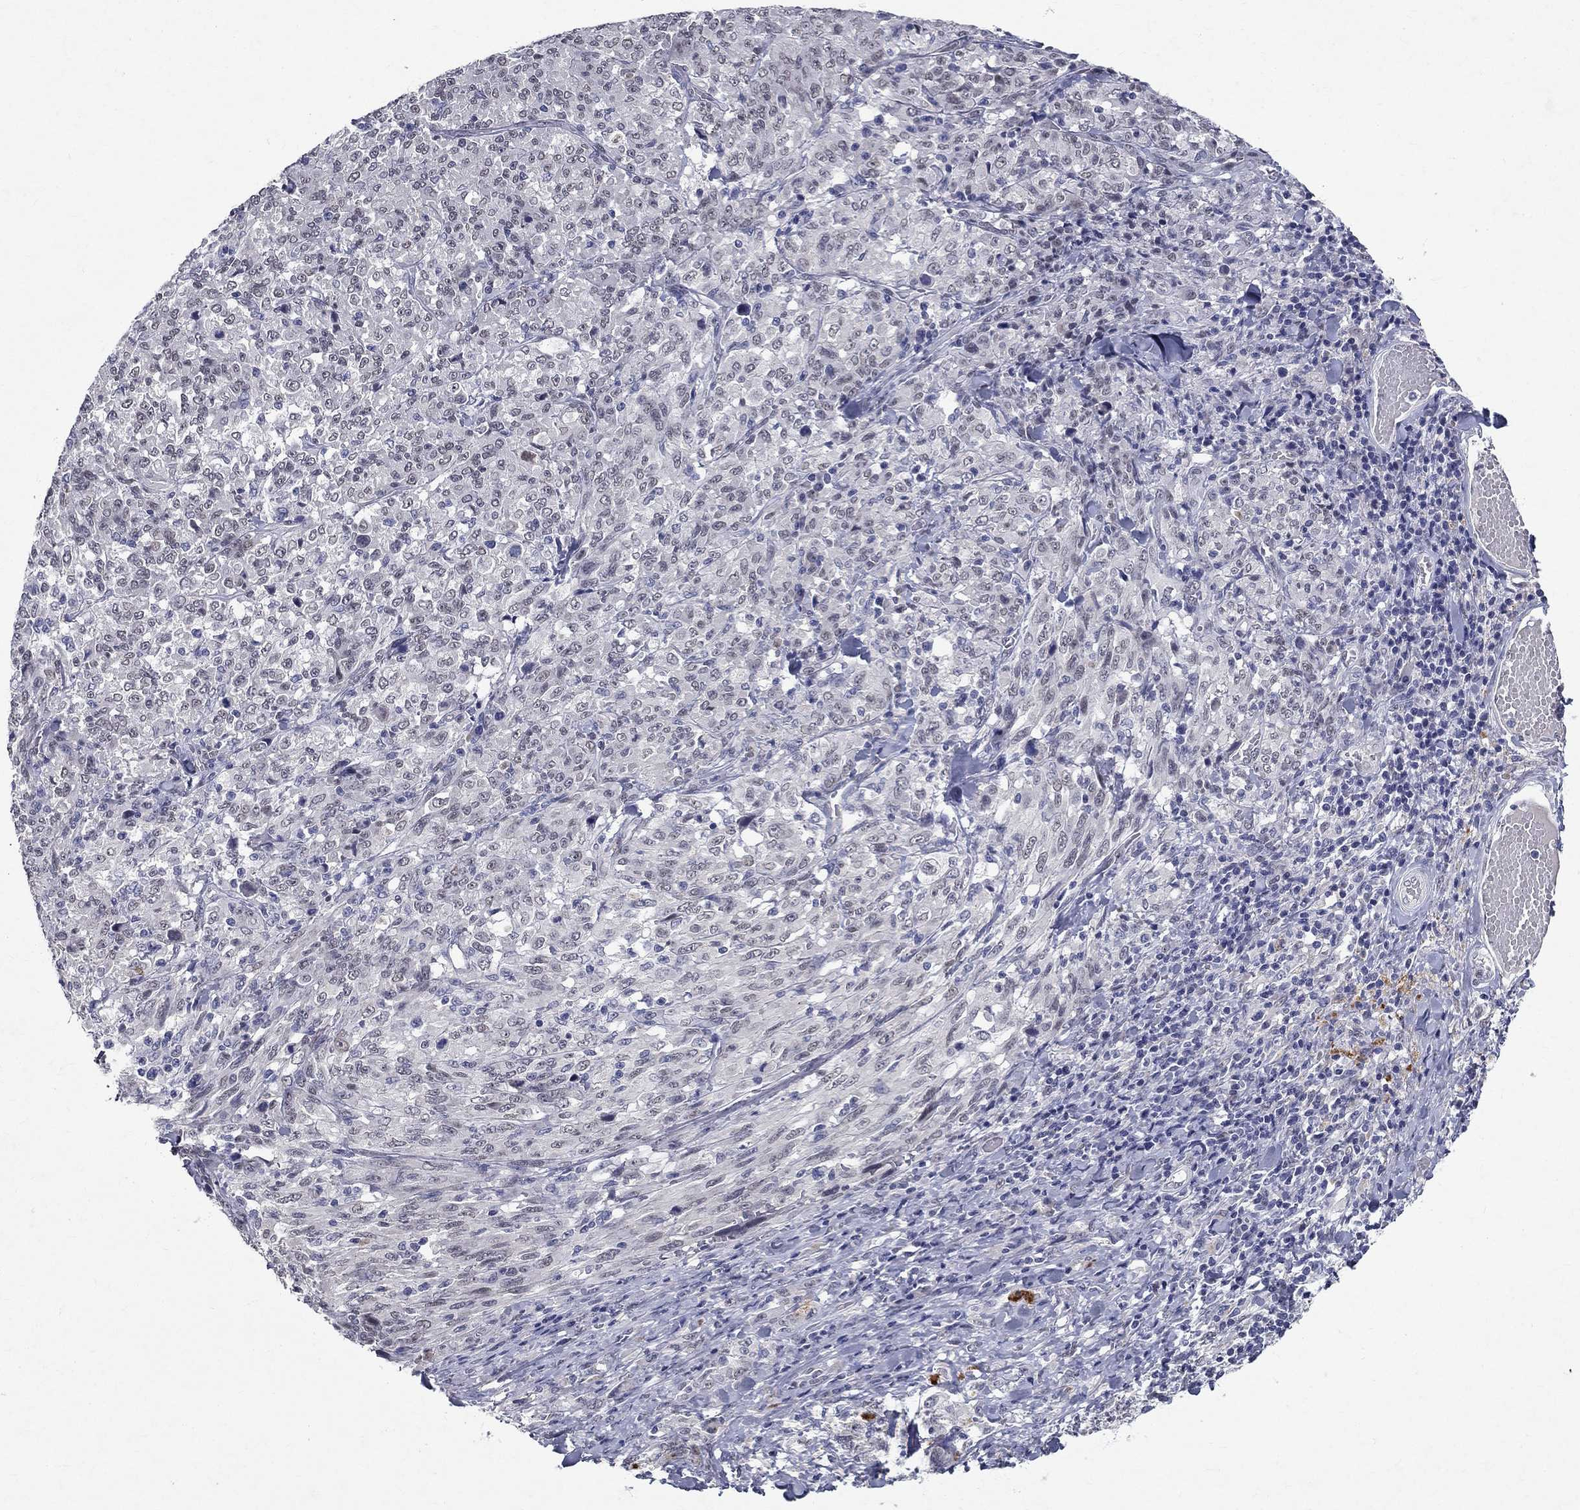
{"staining": {"intensity": "negative", "quantity": "none", "location": "none"}, "tissue": "melanoma", "cell_type": "Tumor cells", "image_type": "cancer", "snomed": [{"axis": "morphology", "description": "Malignant melanoma, NOS"}, {"axis": "topography", "description": "Skin"}], "caption": "An image of melanoma stained for a protein demonstrates no brown staining in tumor cells. (IHC, brightfield microscopy, high magnification).", "gene": "RBFOX1", "patient": {"sex": "female", "age": 91}}